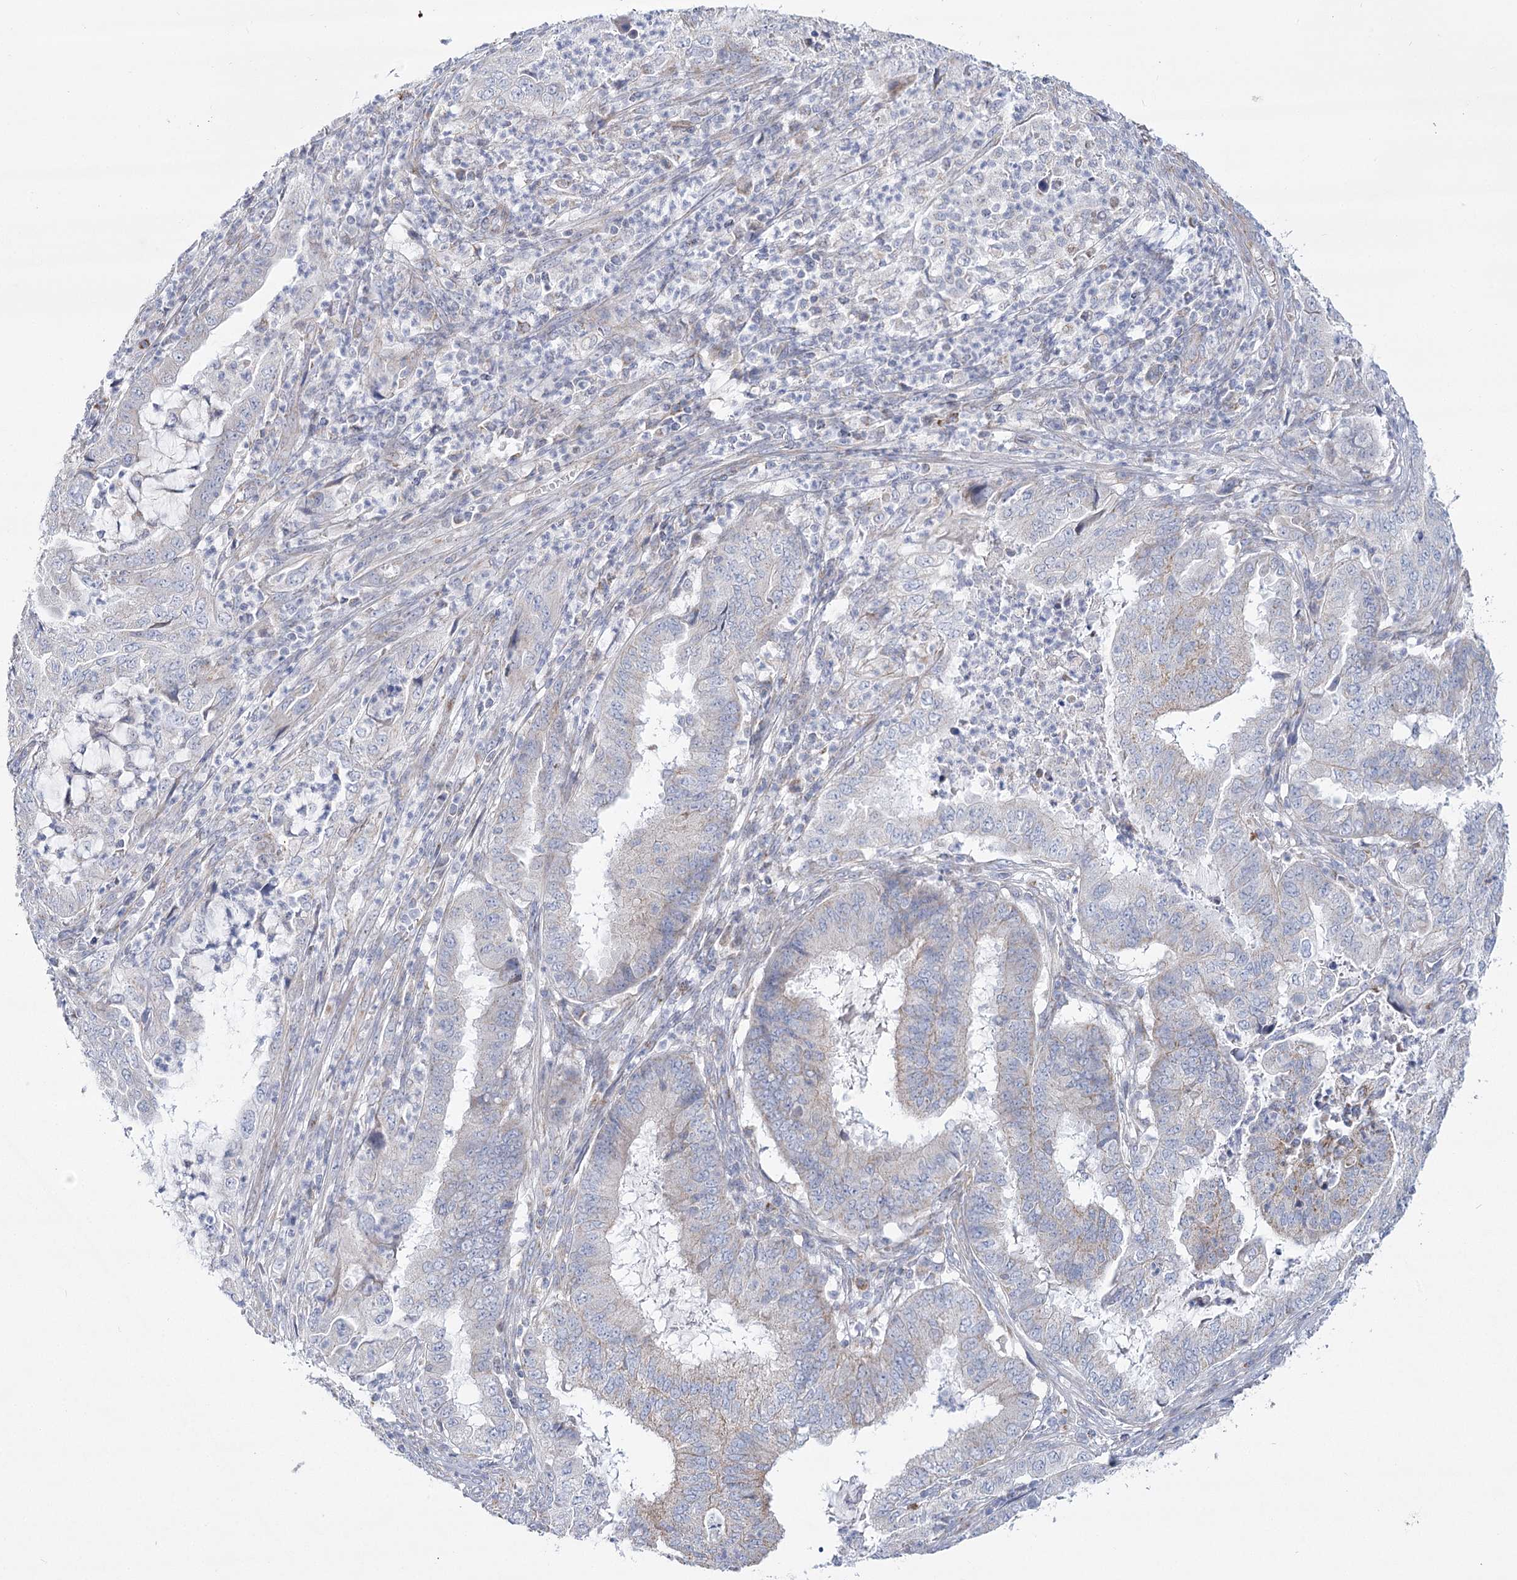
{"staining": {"intensity": "negative", "quantity": "none", "location": "none"}, "tissue": "endometrial cancer", "cell_type": "Tumor cells", "image_type": "cancer", "snomed": [{"axis": "morphology", "description": "Adenocarcinoma, NOS"}, {"axis": "topography", "description": "Endometrium"}], "caption": "Human endometrial cancer stained for a protein using immunohistochemistry (IHC) demonstrates no positivity in tumor cells.", "gene": "SNX7", "patient": {"sex": "female", "age": 51}}